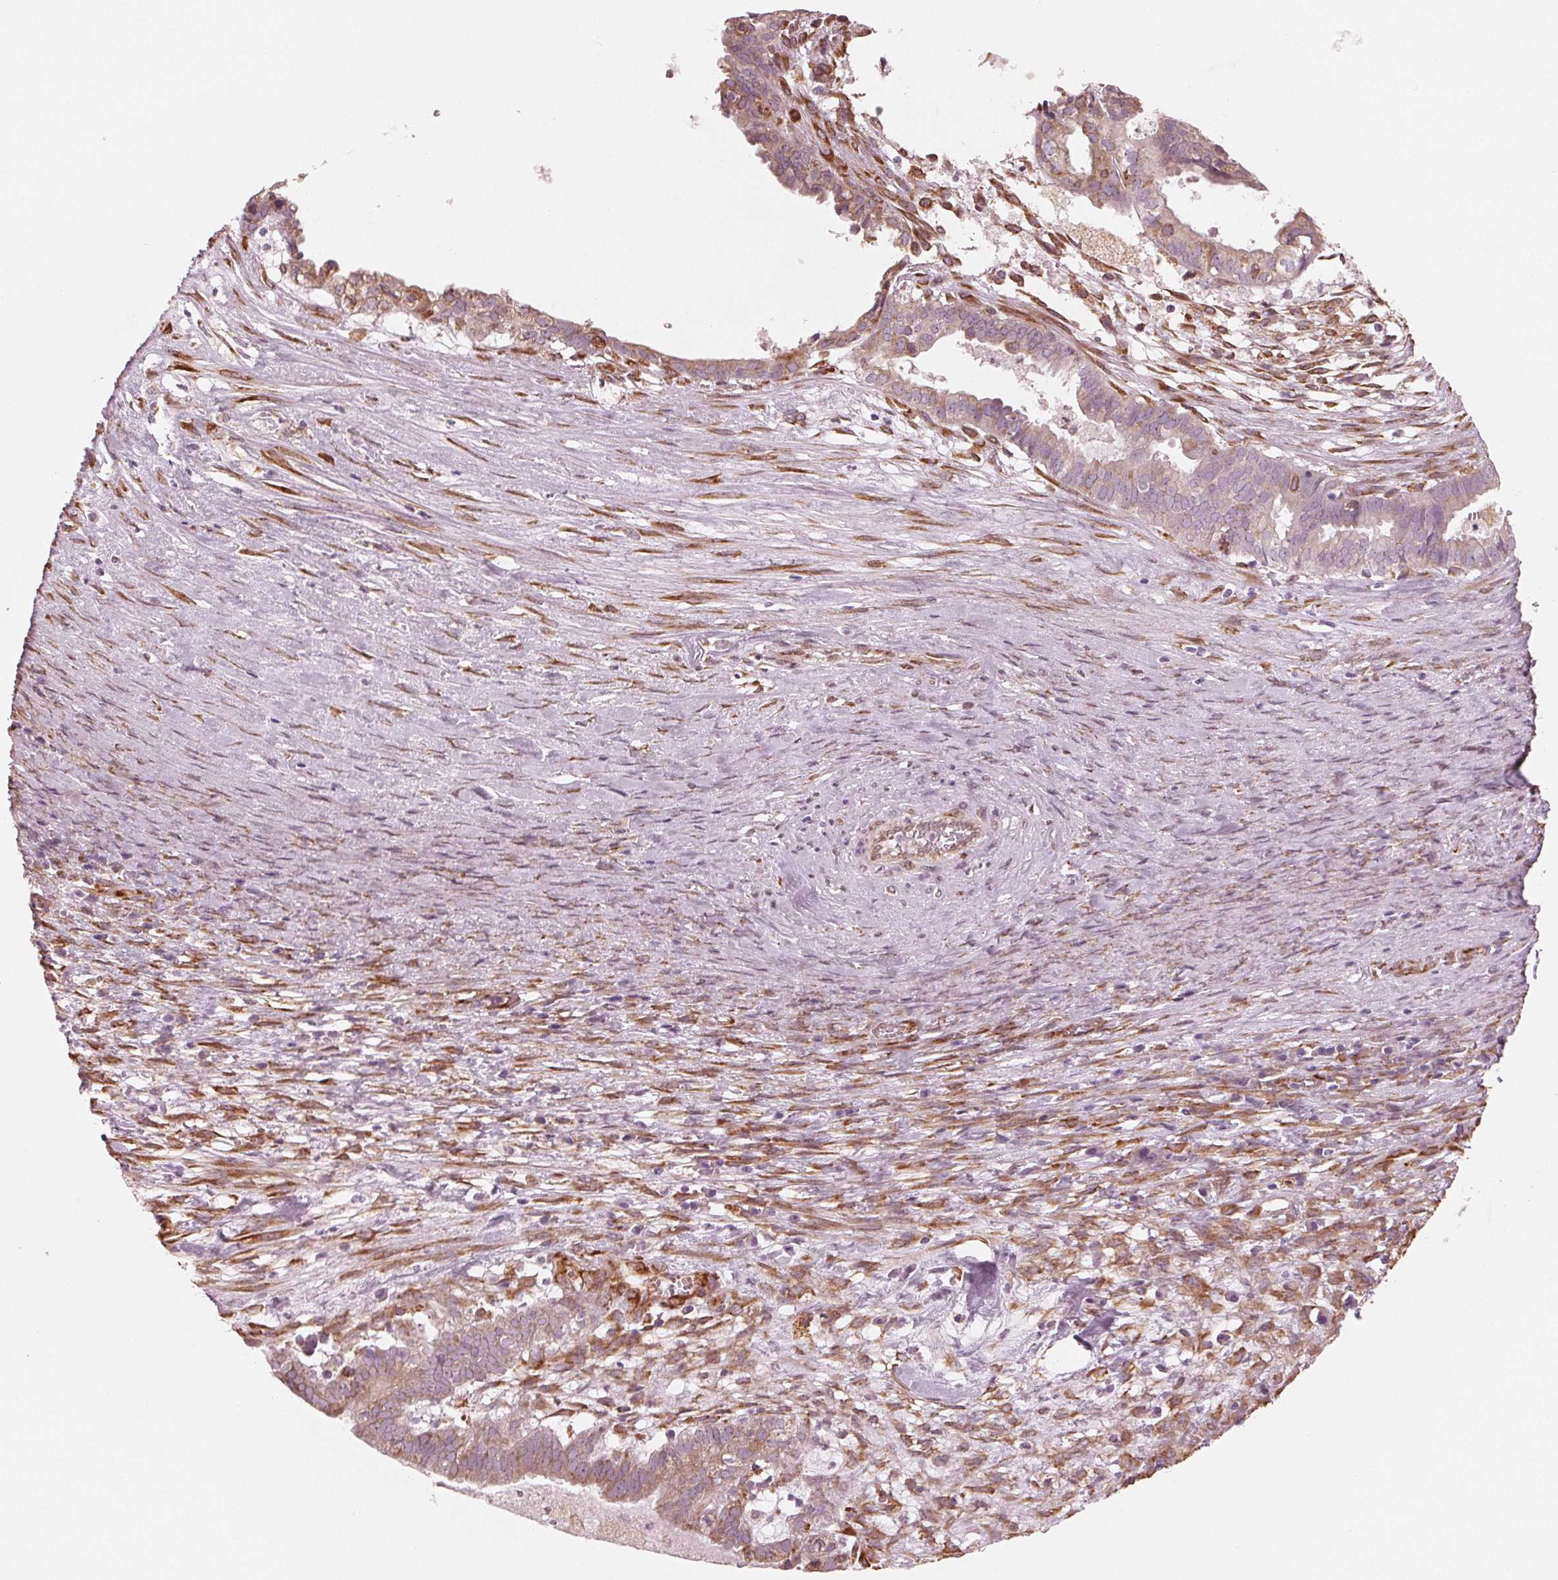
{"staining": {"intensity": "weak", "quantity": ">75%", "location": "cytoplasmic/membranous"}, "tissue": "ovarian cancer", "cell_type": "Tumor cells", "image_type": "cancer", "snomed": [{"axis": "morphology", "description": "Carcinoma, endometroid"}, {"axis": "topography", "description": "Ovary"}], "caption": "High-magnification brightfield microscopy of ovarian cancer stained with DAB (3,3'-diaminobenzidine) (brown) and counterstained with hematoxylin (blue). tumor cells exhibit weak cytoplasmic/membranous expression is identified in about>75% of cells.", "gene": "IKBIP", "patient": {"sex": "female", "age": 64}}